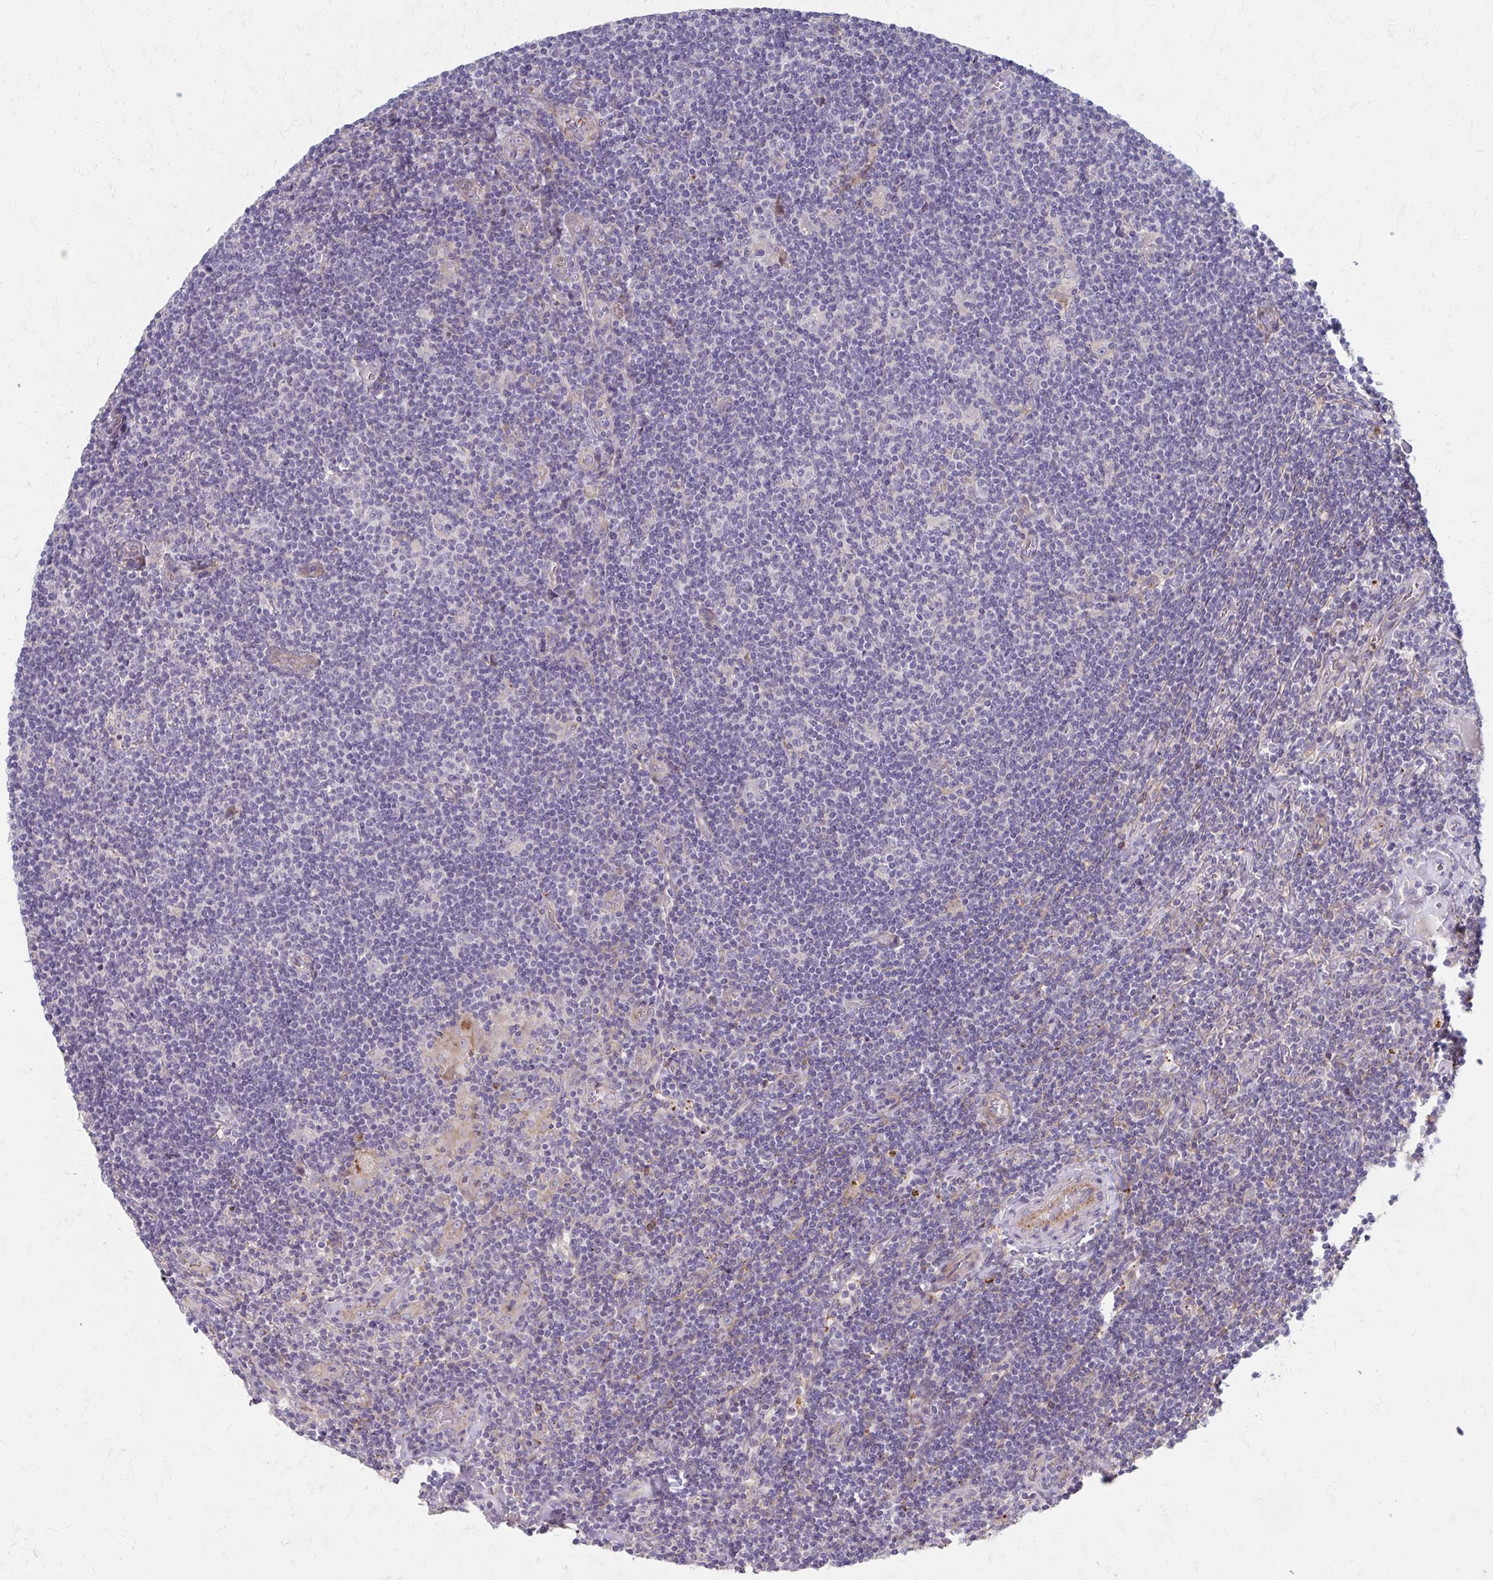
{"staining": {"intensity": "negative", "quantity": "none", "location": "none"}, "tissue": "lymphoma", "cell_type": "Tumor cells", "image_type": "cancer", "snomed": [{"axis": "morphology", "description": "Hodgkin's disease, NOS"}, {"axis": "topography", "description": "Lymph node"}], "caption": "IHC of human lymphoma demonstrates no expression in tumor cells.", "gene": "MMP14", "patient": {"sex": "male", "age": 40}}